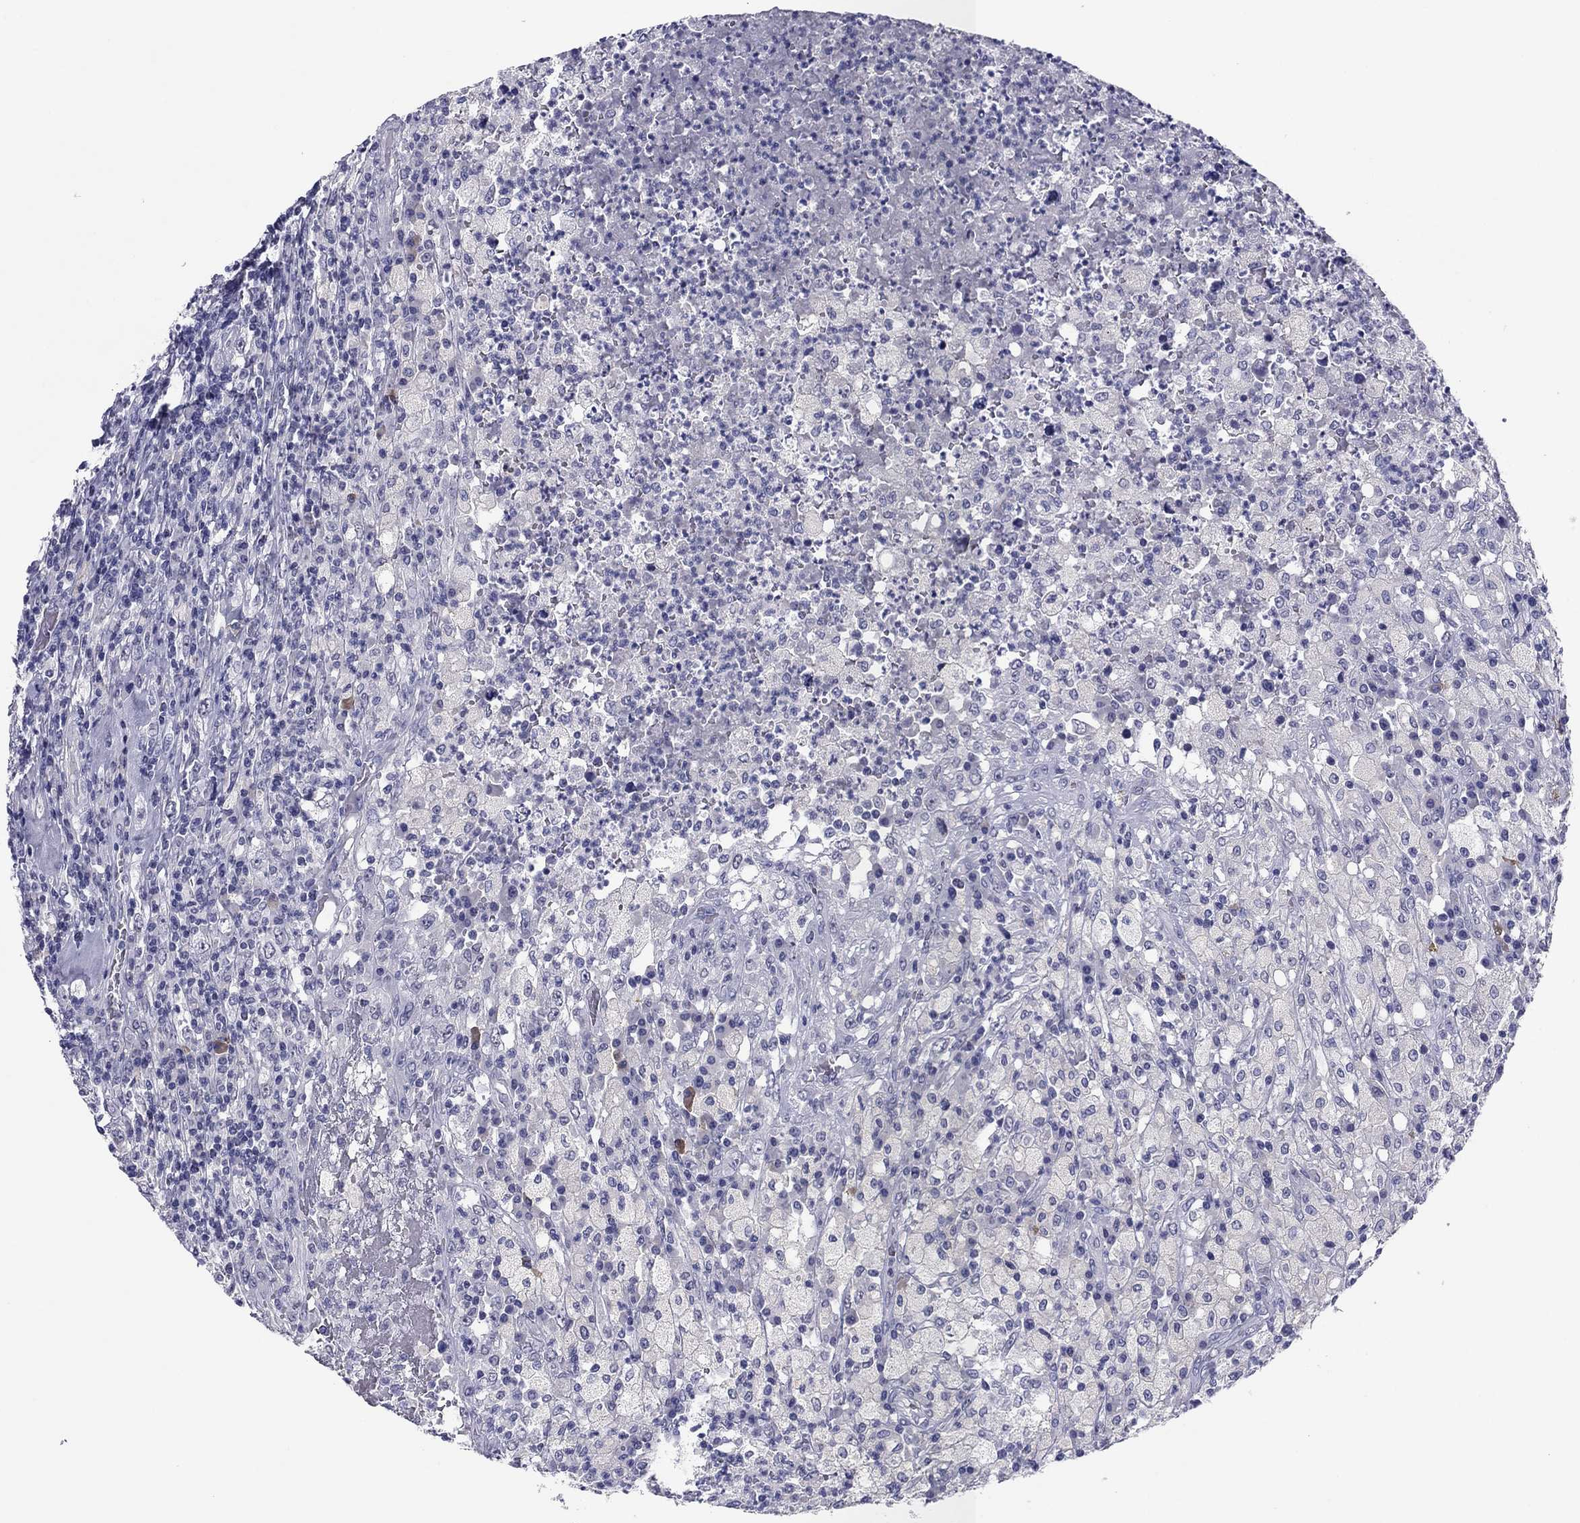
{"staining": {"intensity": "negative", "quantity": "none", "location": "none"}, "tissue": "testis cancer", "cell_type": "Tumor cells", "image_type": "cancer", "snomed": [{"axis": "morphology", "description": "Necrosis, NOS"}, {"axis": "morphology", "description": "Carcinoma, Embryonal, NOS"}, {"axis": "topography", "description": "Testis"}], "caption": "Immunohistochemistry (IHC) micrograph of embryonal carcinoma (testis) stained for a protein (brown), which shows no staining in tumor cells. The staining was performed using DAB (3,3'-diaminobenzidine) to visualize the protein expression in brown, while the nuclei were stained in blue with hematoxylin (Magnification: 20x).", "gene": "HAO1", "patient": {"sex": "male", "age": 19}}